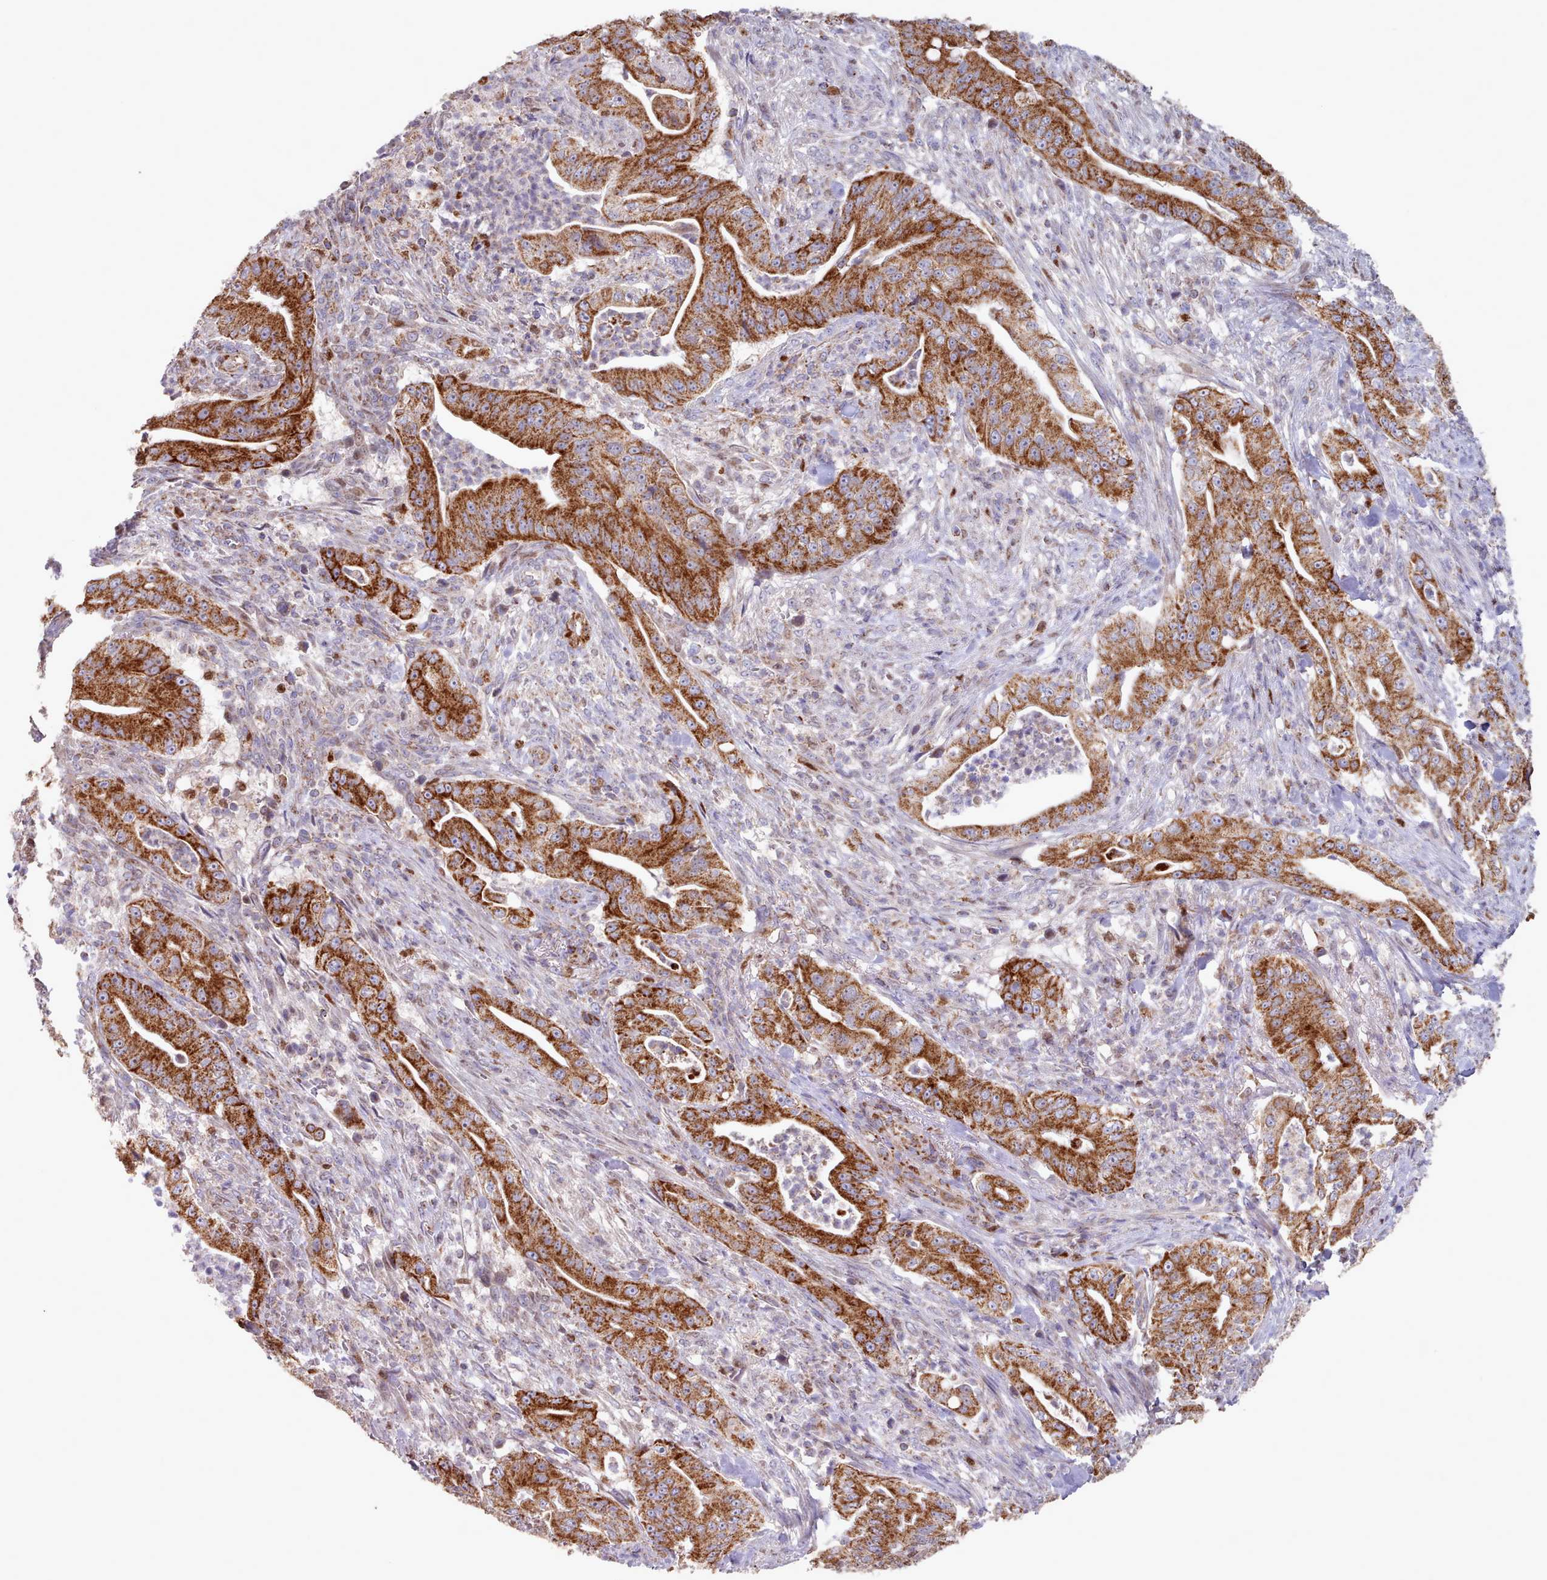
{"staining": {"intensity": "strong", "quantity": ">75%", "location": "cytoplasmic/membranous"}, "tissue": "pancreatic cancer", "cell_type": "Tumor cells", "image_type": "cancer", "snomed": [{"axis": "morphology", "description": "Adenocarcinoma, NOS"}, {"axis": "topography", "description": "Pancreas"}], "caption": "Protein staining exhibits strong cytoplasmic/membranous expression in approximately >75% of tumor cells in pancreatic cancer (adenocarcinoma). The staining was performed using DAB to visualize the protein expression in brown, while the nuclei were stained in blue with hematoxylin (Magnification: 20x).", "gene": "HSDL2", "patient": {"sex": "male", "age": 71}}